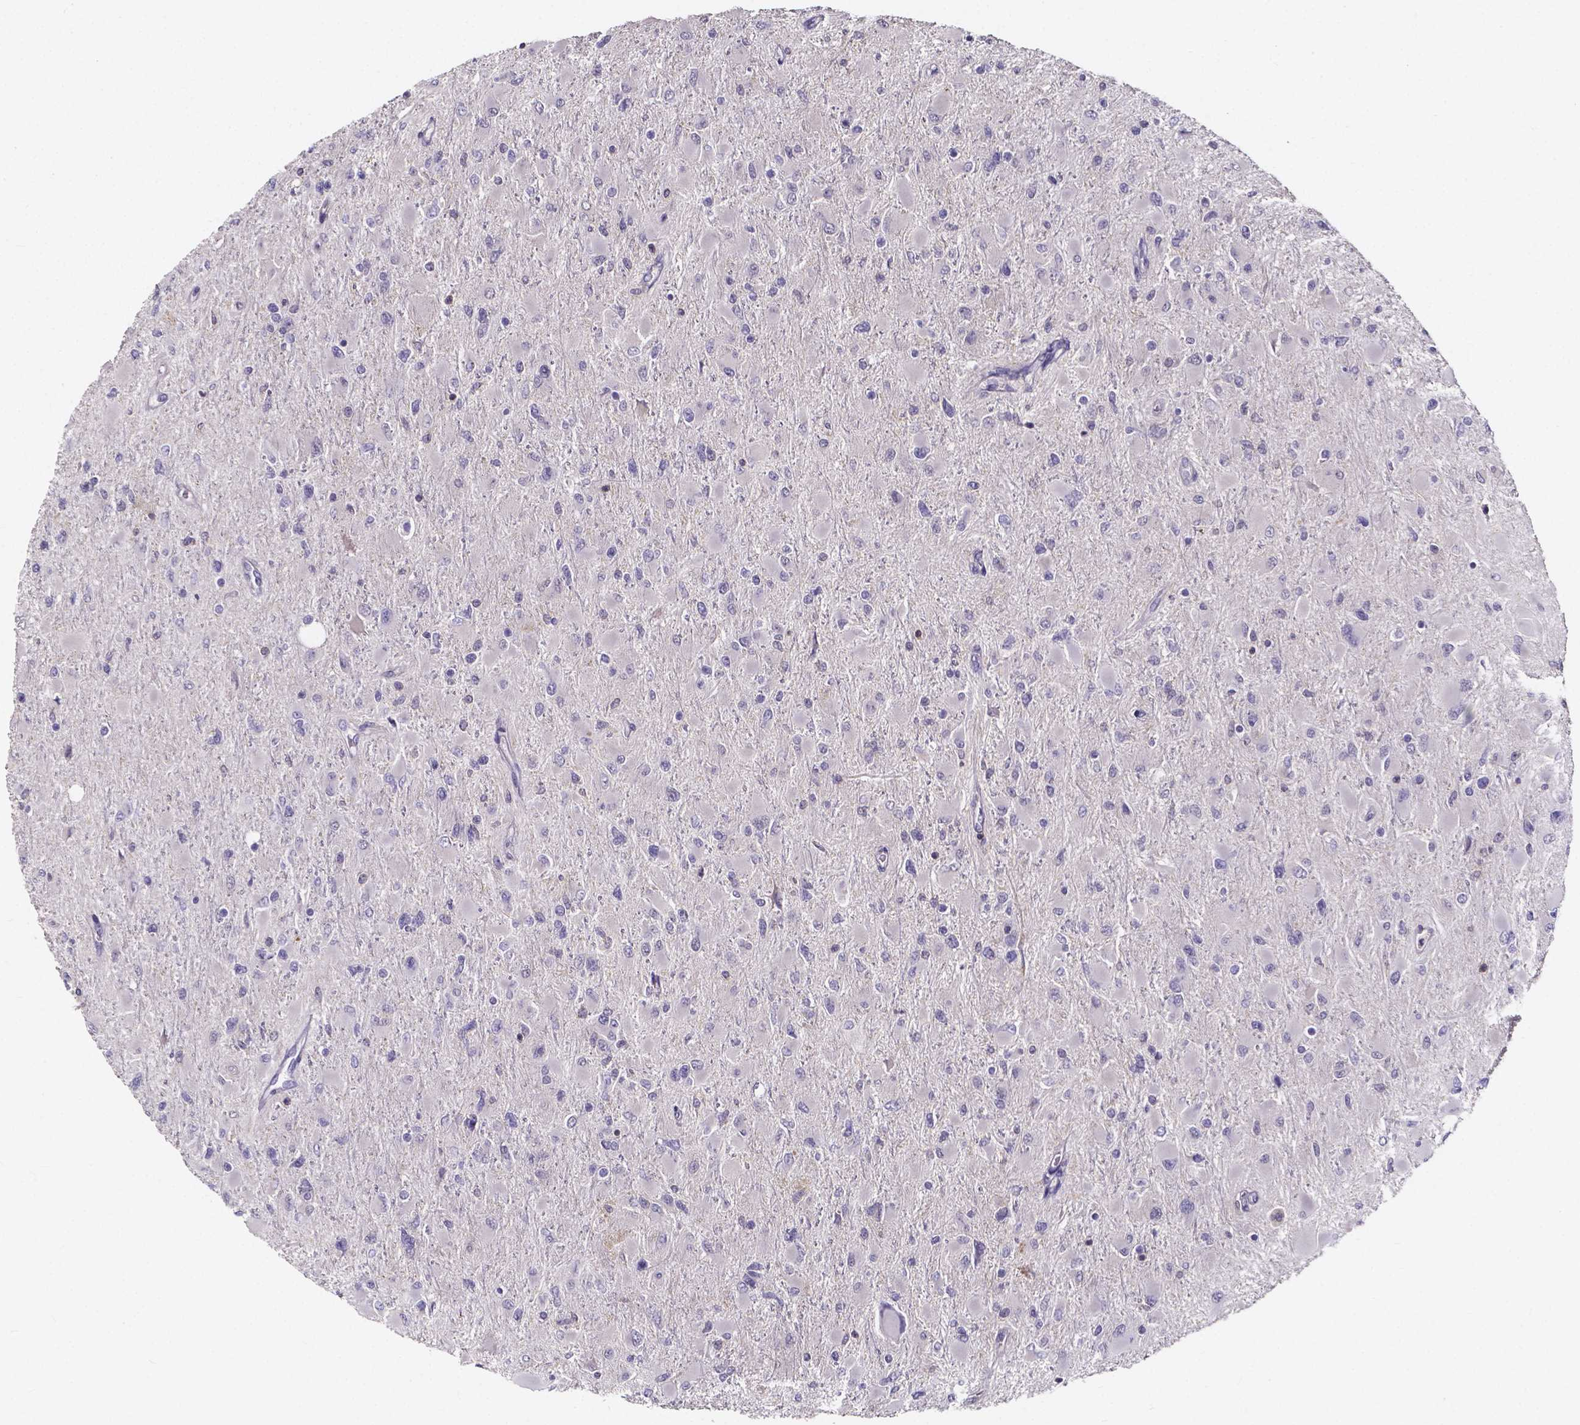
{"staining": {"intensity": "negative", "quantity": "none", "location": "none"}, "tissue": "glioma", "cell_type": "Tumor cells", "image_type": "cancer", "snomed": [{"axis": "morphology", "description": "Glioma, malignant, High grade"}, {"axis": "topography", "description": "Cerebral cortex"}], "caption": "IHC histopathology image of human glioma stained for a protein (brown), which reveals no expression in tumor cells.", "gene": "SPOCD1", "patient": {"sex": "female", "age": 36}}